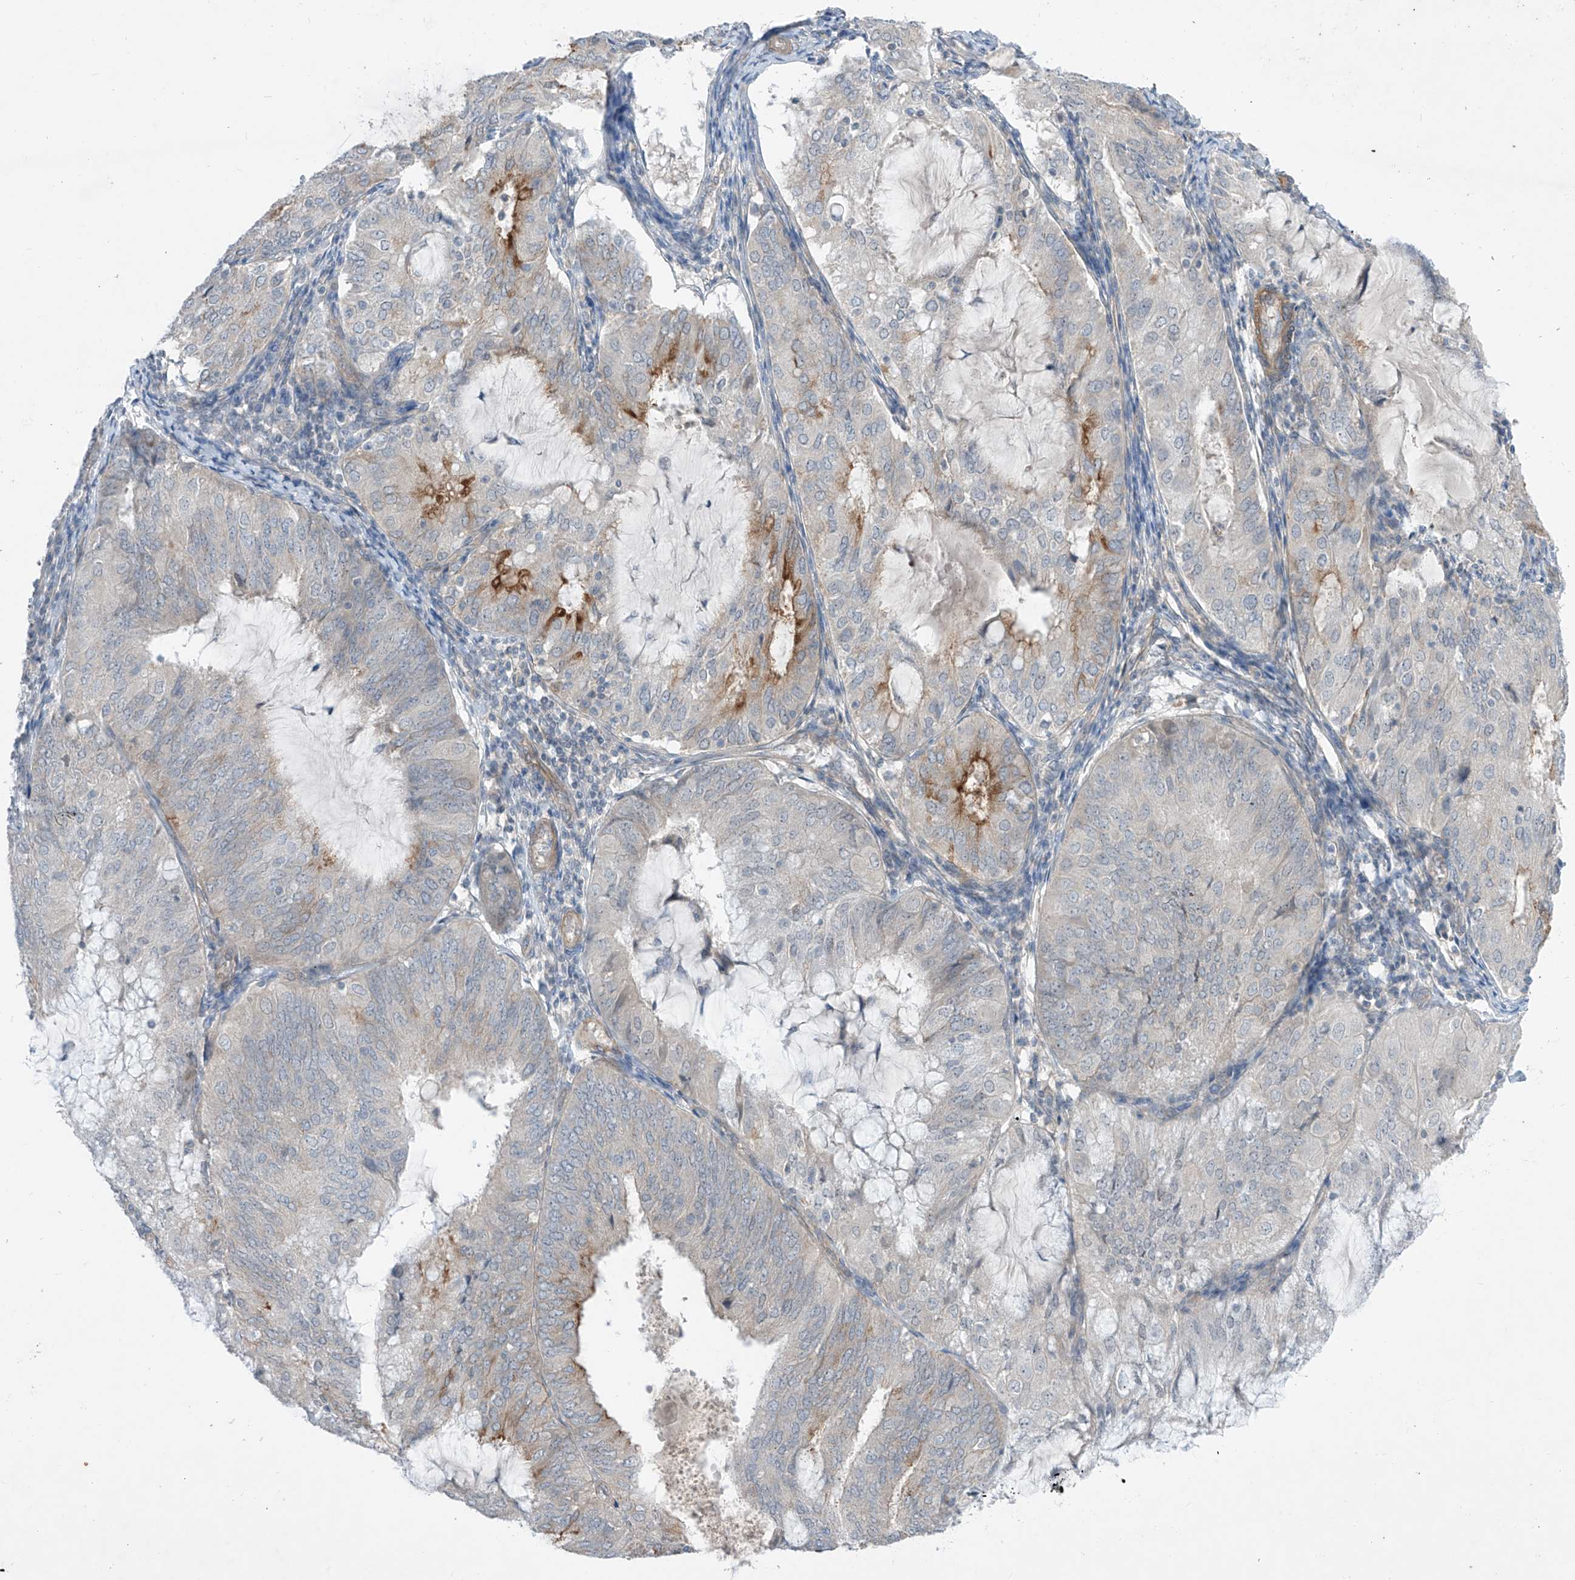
{"staining": {"intensity": "moderate", "quantity": "<25%", "location": "cytoplasmic/membranous"}, "tissue": "endometrial cancer", "cell_type": "Tumor cells", "image_type": "cancer", "snomed": [{"axis": "morphology", "description": "Adenocarcinoma, NOS"}, {"axis": "topography", "description": "Endometrium"}], "caption": "Immunohistochemical staining of endometrial adenocarcinoma reveals low levels of moderate cytoplasmic/membranous protein positivity in approximately <25% of tumor cells.", "gene": "ABLIM2", "patient": {"sex": "female", "age": 81}}